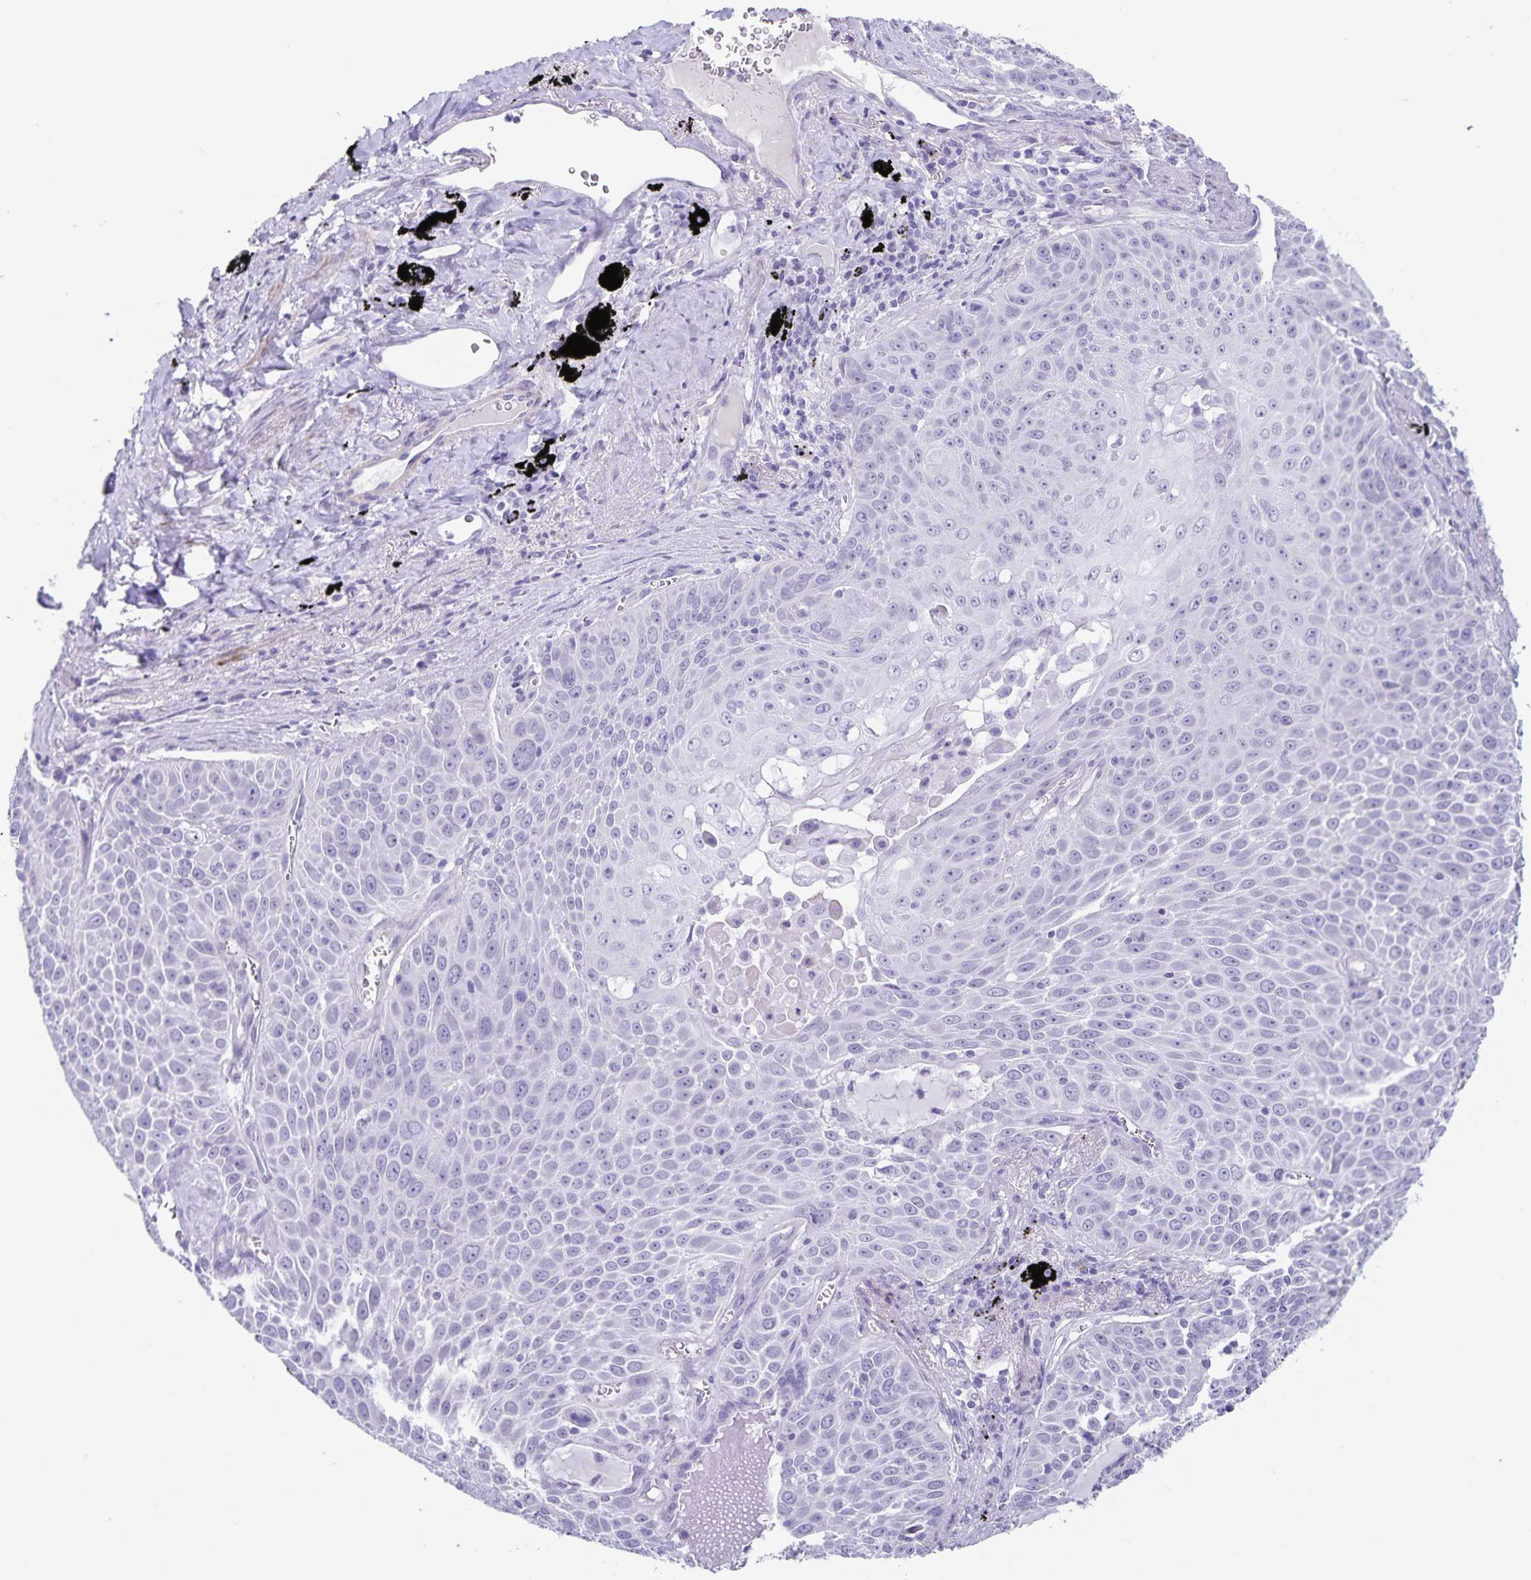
{"staining": {"intensity": "negative", "quantity": "none", "location": "none"}, "tissue": "lung cancer", "cell_type": "Tumor cells", "image_type": "cancer", "snomed": [{"axis": "morphology", "description": "Squamous cell carcinoma, NOS"}, {"axis": "morphology", "description": "Squamous cell carcinoma, metastatic, NOS"}, {"axis": "topography", "description": "Lymph node"}, {"axis": "topography", "description": "Lung"}], "caption": "Lung cancer stained for a protein using IHC demonstrates no positivity tumor cells.", "gene": "C11orf42", "patient": {"sex": "female", "age": 62}}